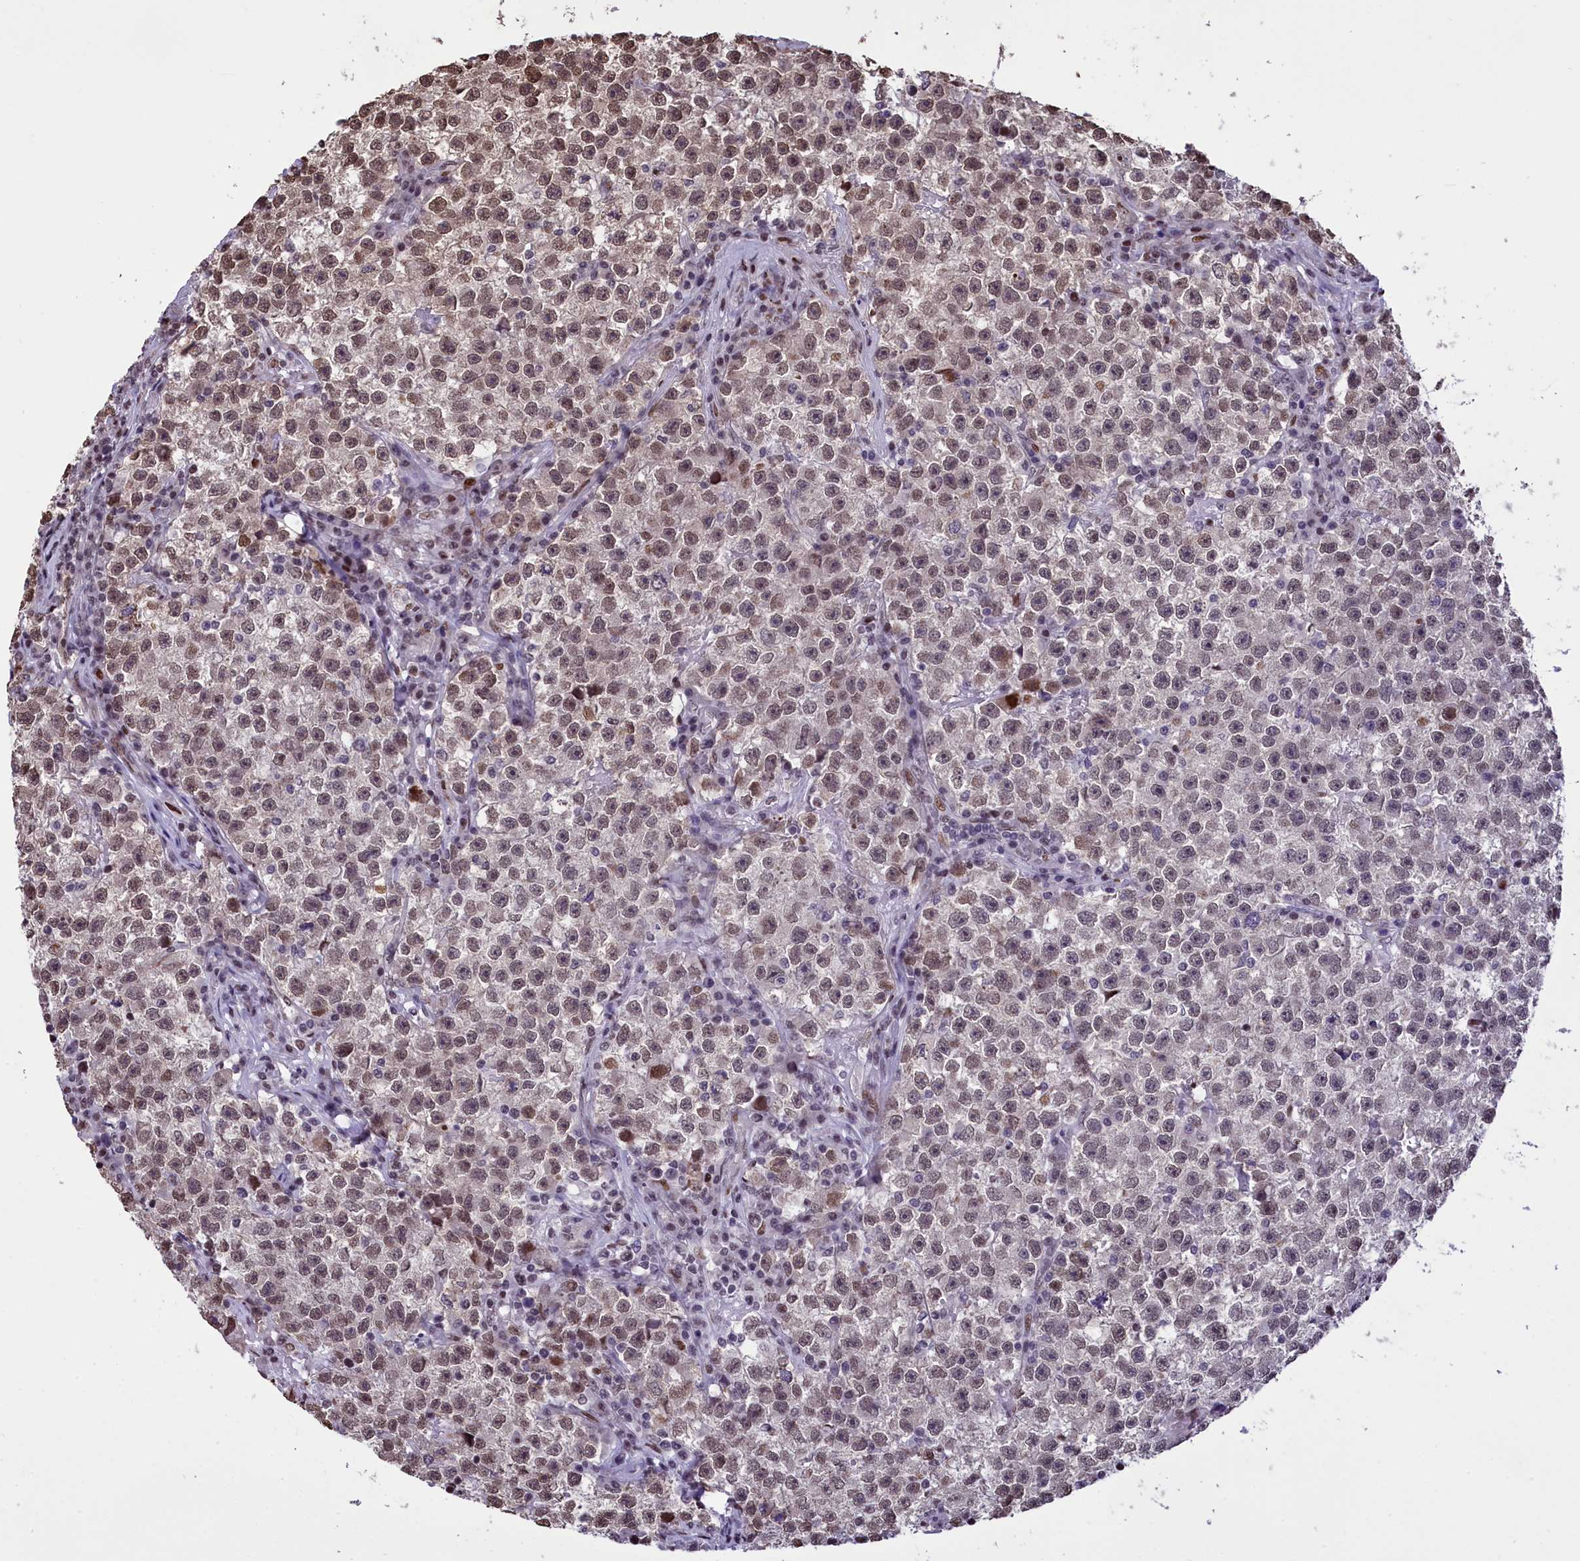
{"staining": {"intensity": "weak", "quantity": "25%-75%", "location": "nuclear"}, "tissue": "testis cancer", "cell_type": "Tumor cells", "image_type": "cancer", "snomed": [{"axis": "morphology", "description": "Seminoma, NOS"}, {"axis": "topography", "description": "Testis"}], "caption": "Testis cancer (seminoma) tissue shows weak nuclear positivity in approximately 25%-75% of tumor cells Nuclei are stained in blue.", "gene": "RELB", "patient": {"sex": "male", "age": 22}}